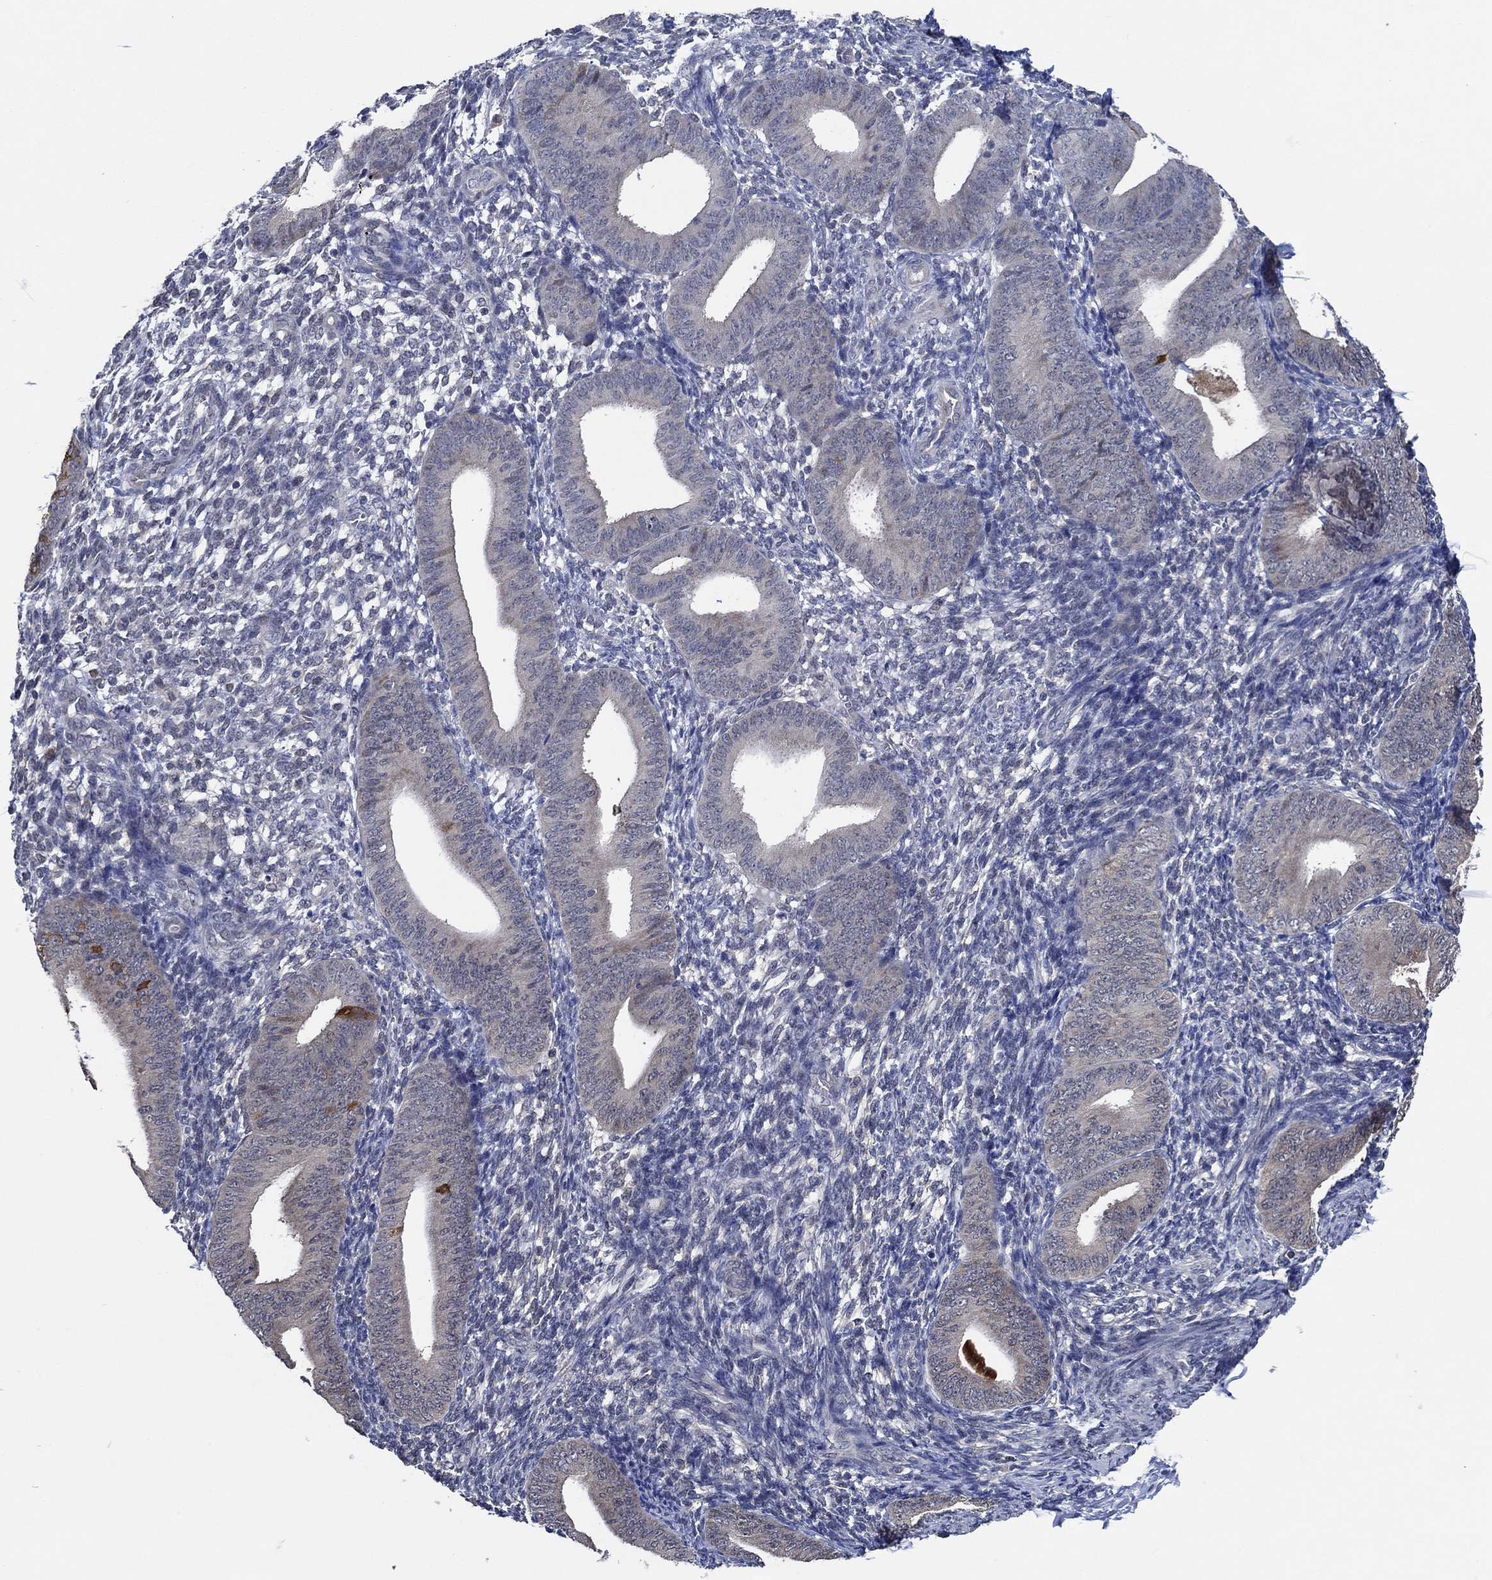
{"staining": {"intensity": "negative", "quantity": "none", "location": "none"}, "tissue": "endometrium", "cell_type": "Cells in endometrial stroma", "image_type": "normal", "snomed": [{"axis": "morphology", "description": "Normal tissue, NOS"}, {"axis": "topography", "description": "Endometrium"}], "caption": "The IHC micrograph has no significant staining in cells in endometrial stroma of endometrium.", "gene": "DACT1", "patient": {"sex": "female", "age": 39}}